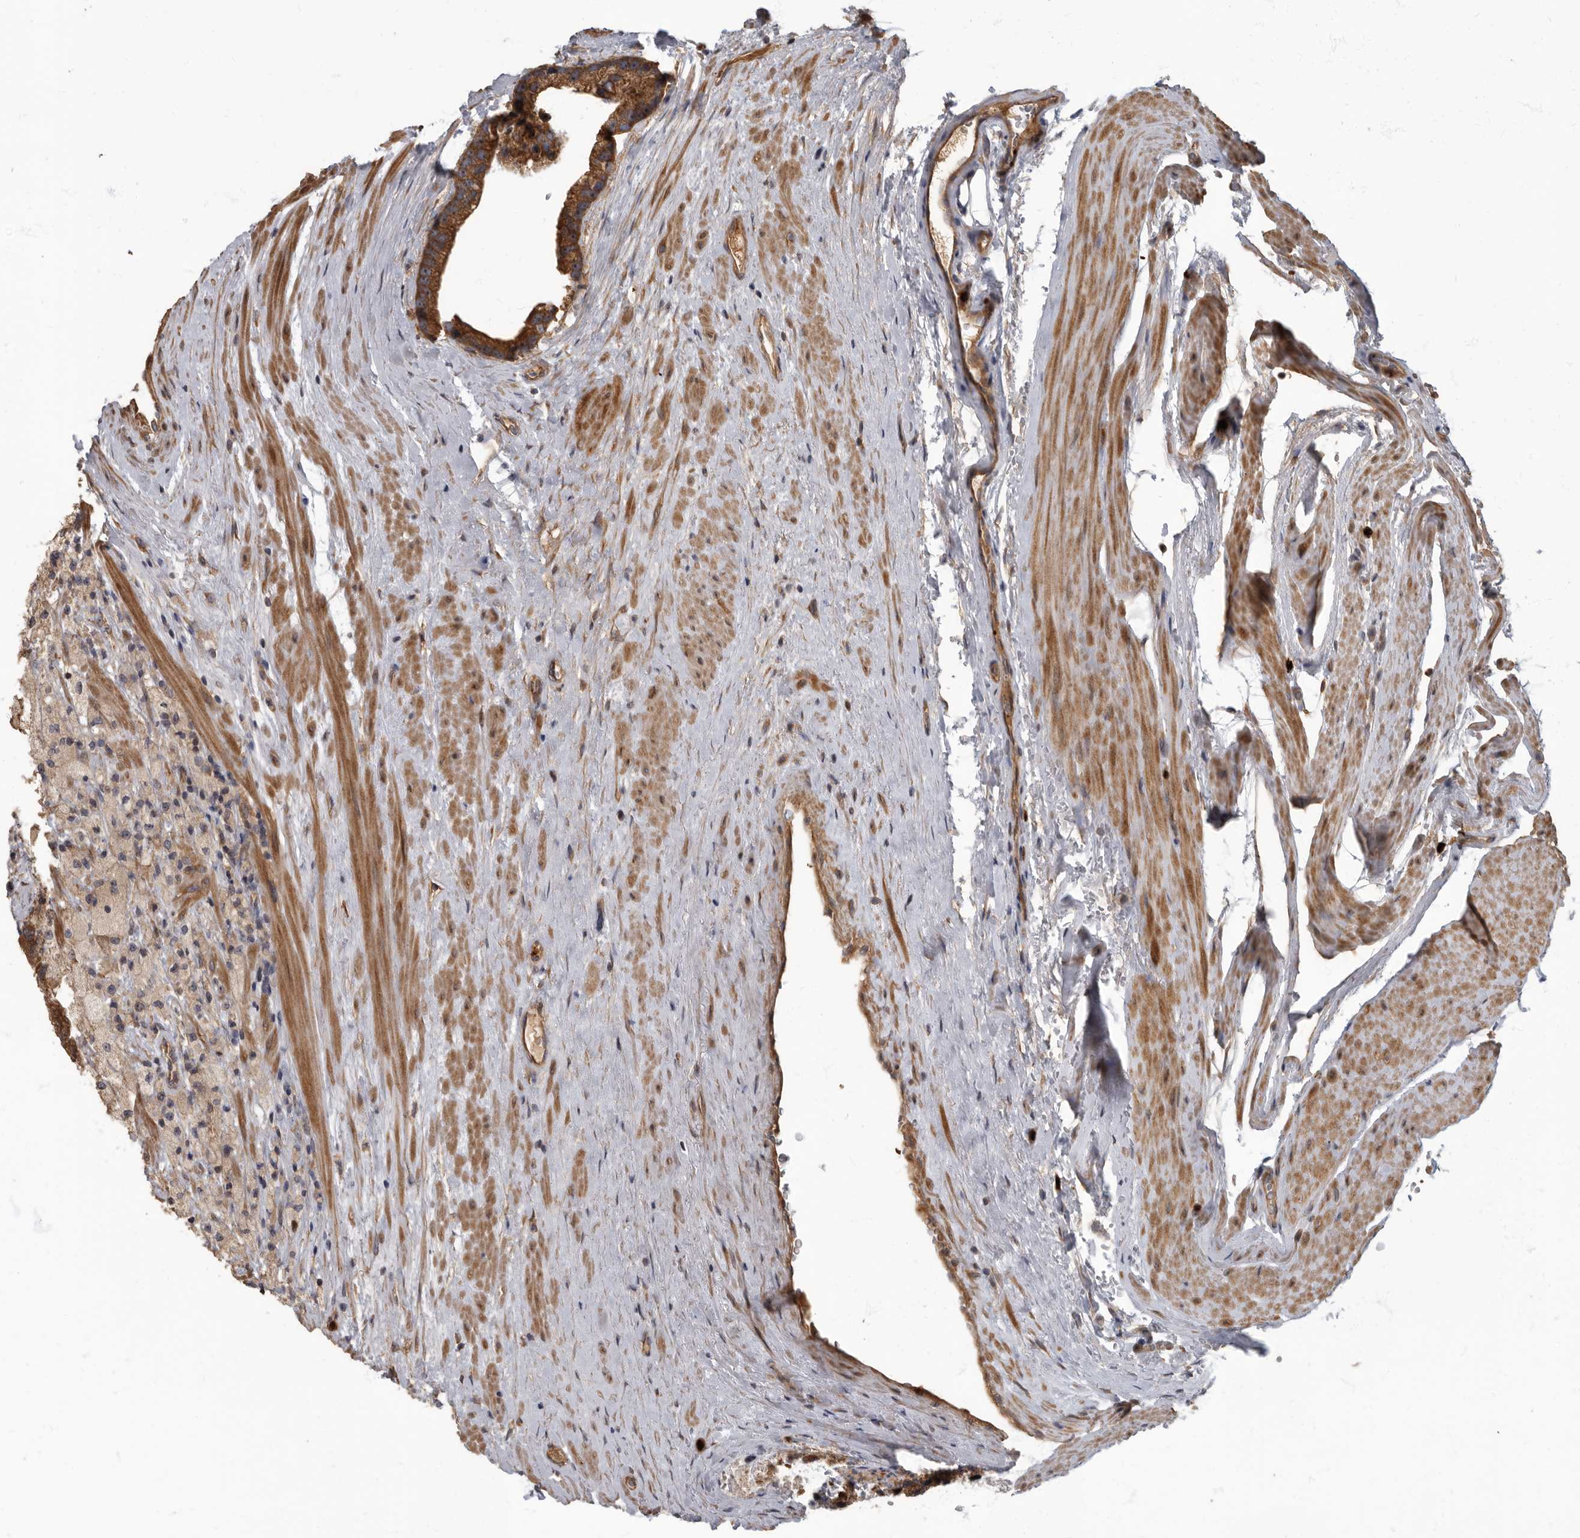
{"staining": {"intensity": "strong", "quantity": ">75%", "location": "cytoplasmic/membranous"}, "tissue": "prostate cancer", "cell_type": "Tumor cells", "image_type": "cancer", "snomed": [{"axis": "morphology", "description": "Adenocarcinoma, High grade"}, {"axis": "topography", "description": "Prostate"}], "caption": "Prostate cancer stained with DAB (3,3'-diaminobenzidine) immunohistochemistry (IHC) reveals high levels of strong cytoplasmic/membranous staining in about >75% of tumor cells. The protein of interest is stained brown, and the nuclei are stained in blue (DAB (3,3'-diaminobenzidine) IHC with brightfield microscopy, high magnification).", "gene": "DAAM1", "patient": {"sex": "male", "age": 70}}